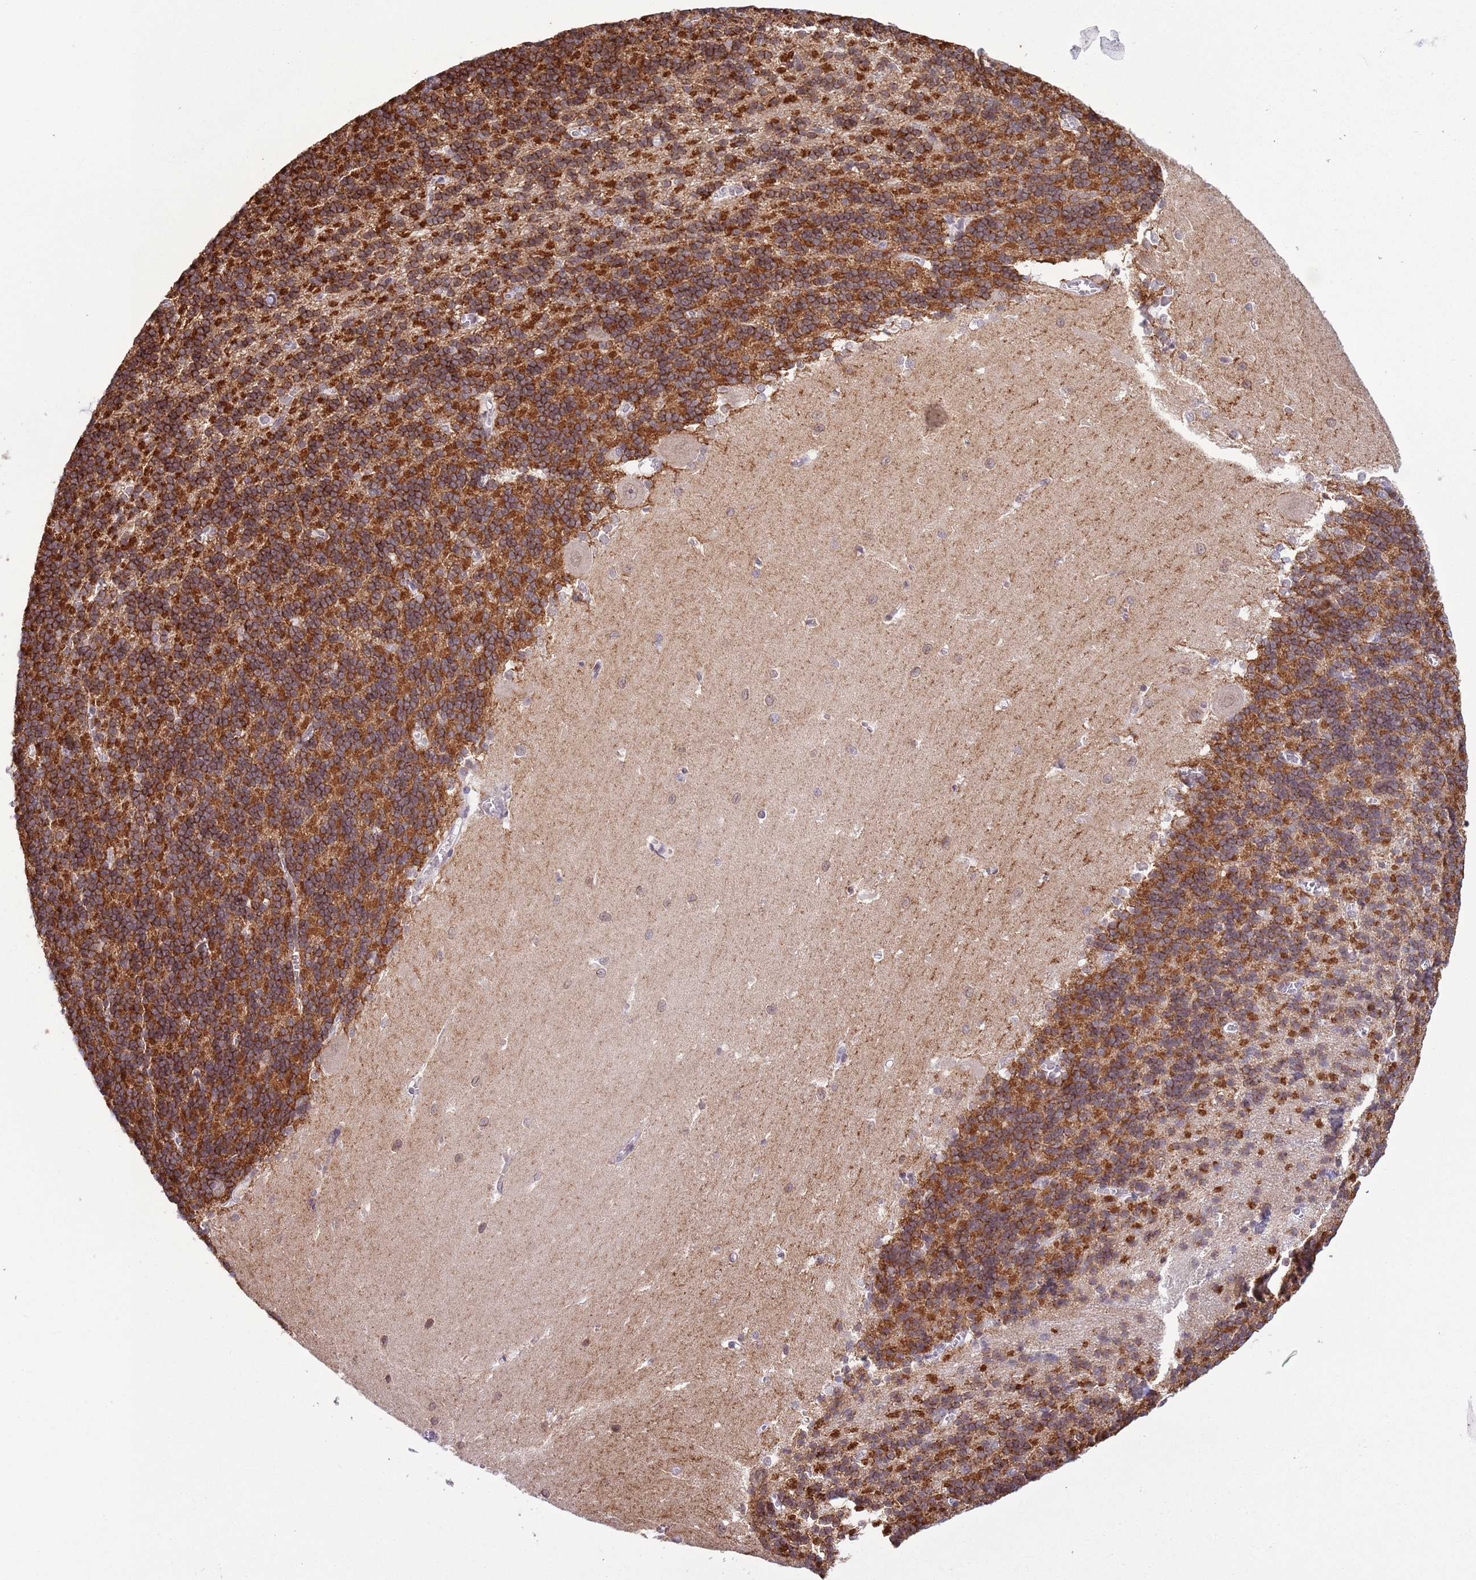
{"staining": {"intensity": "strong", "quantity": "25%-75%", "location": "cytoplasmic/membranous"}, "tissue": "cerebellum", "cell_type": "Cells in granular layer", "image_type": "normal", "snomed": [{"axis": "morphology", "description": "Normal tissue, NOS"}, {"axis": "topography", "description": "Cerebellum"}], "caption": "Strong cytoplasmic/membranous protein expression is present in about 25%-75% of cells in granular layer in cerebellum. Ihc stains the protein in brown and the nuclei are stained blue.", "gene": "ZNF576", "patient": {"sex": "male", "age": 37}}